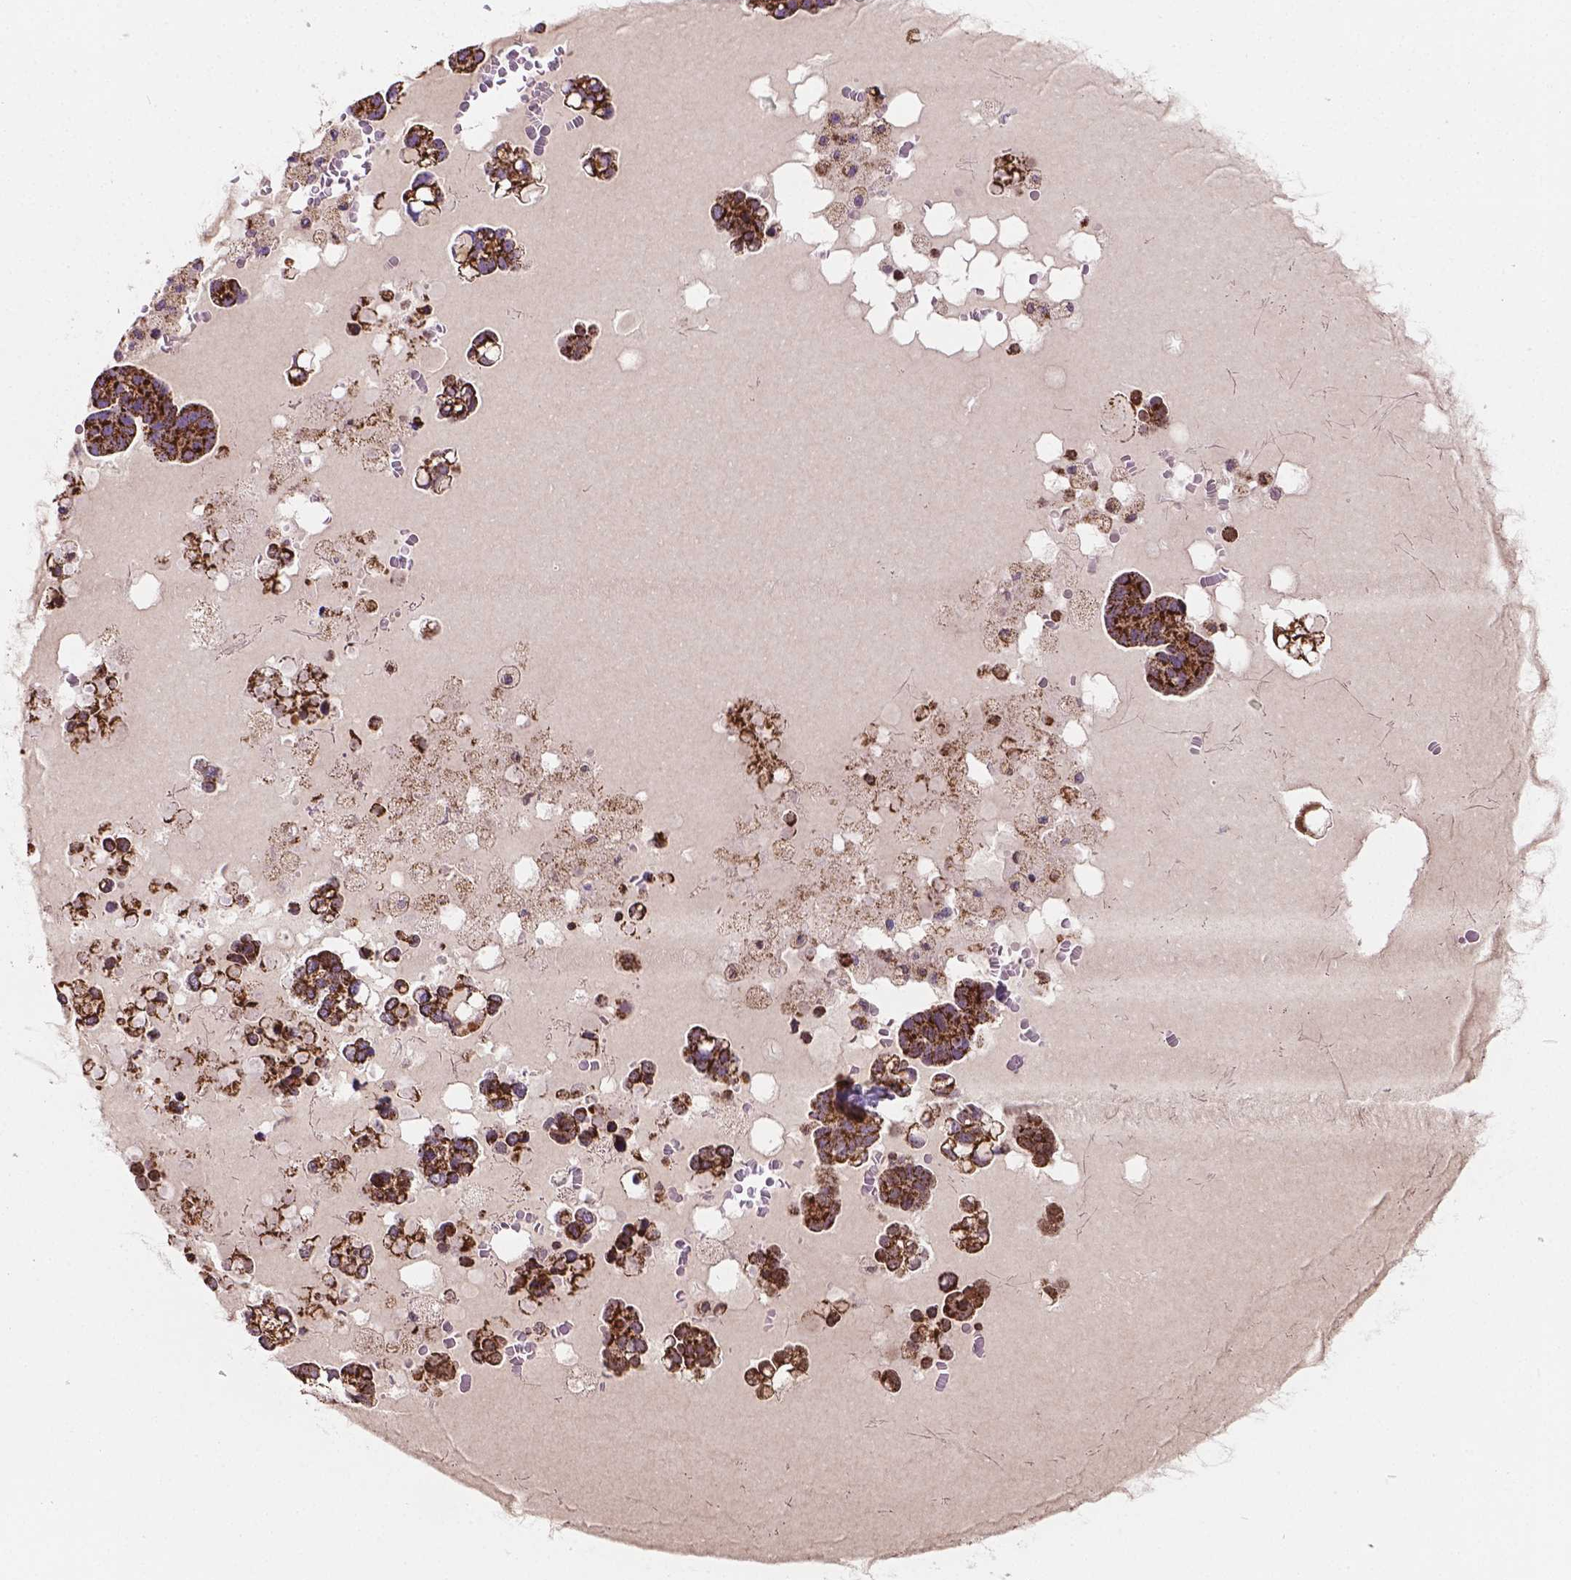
{"staining": {"intensity": "strong", "quantity": ">75%", "location": "cytoplasmic/membranous"}, "tissue": "ovarian cancer", "cell_type": "Tumor cells", "image_type": "cancer", "snomed": [{"axis": "morphology", "description": "Cystadenocarcinoma, serous, NOS"}, {"axis": "topography", "description": "Ovary"}], "caption": "Protein staining by immunohistochemistry (IHC) shows strong cytoplasmic/membranous staining in about >75% of tumor cells in ovarian serous cystadenocarcinoma.", "gene": "PIBF1", "patient": {"sex": "female", "age": 54}}